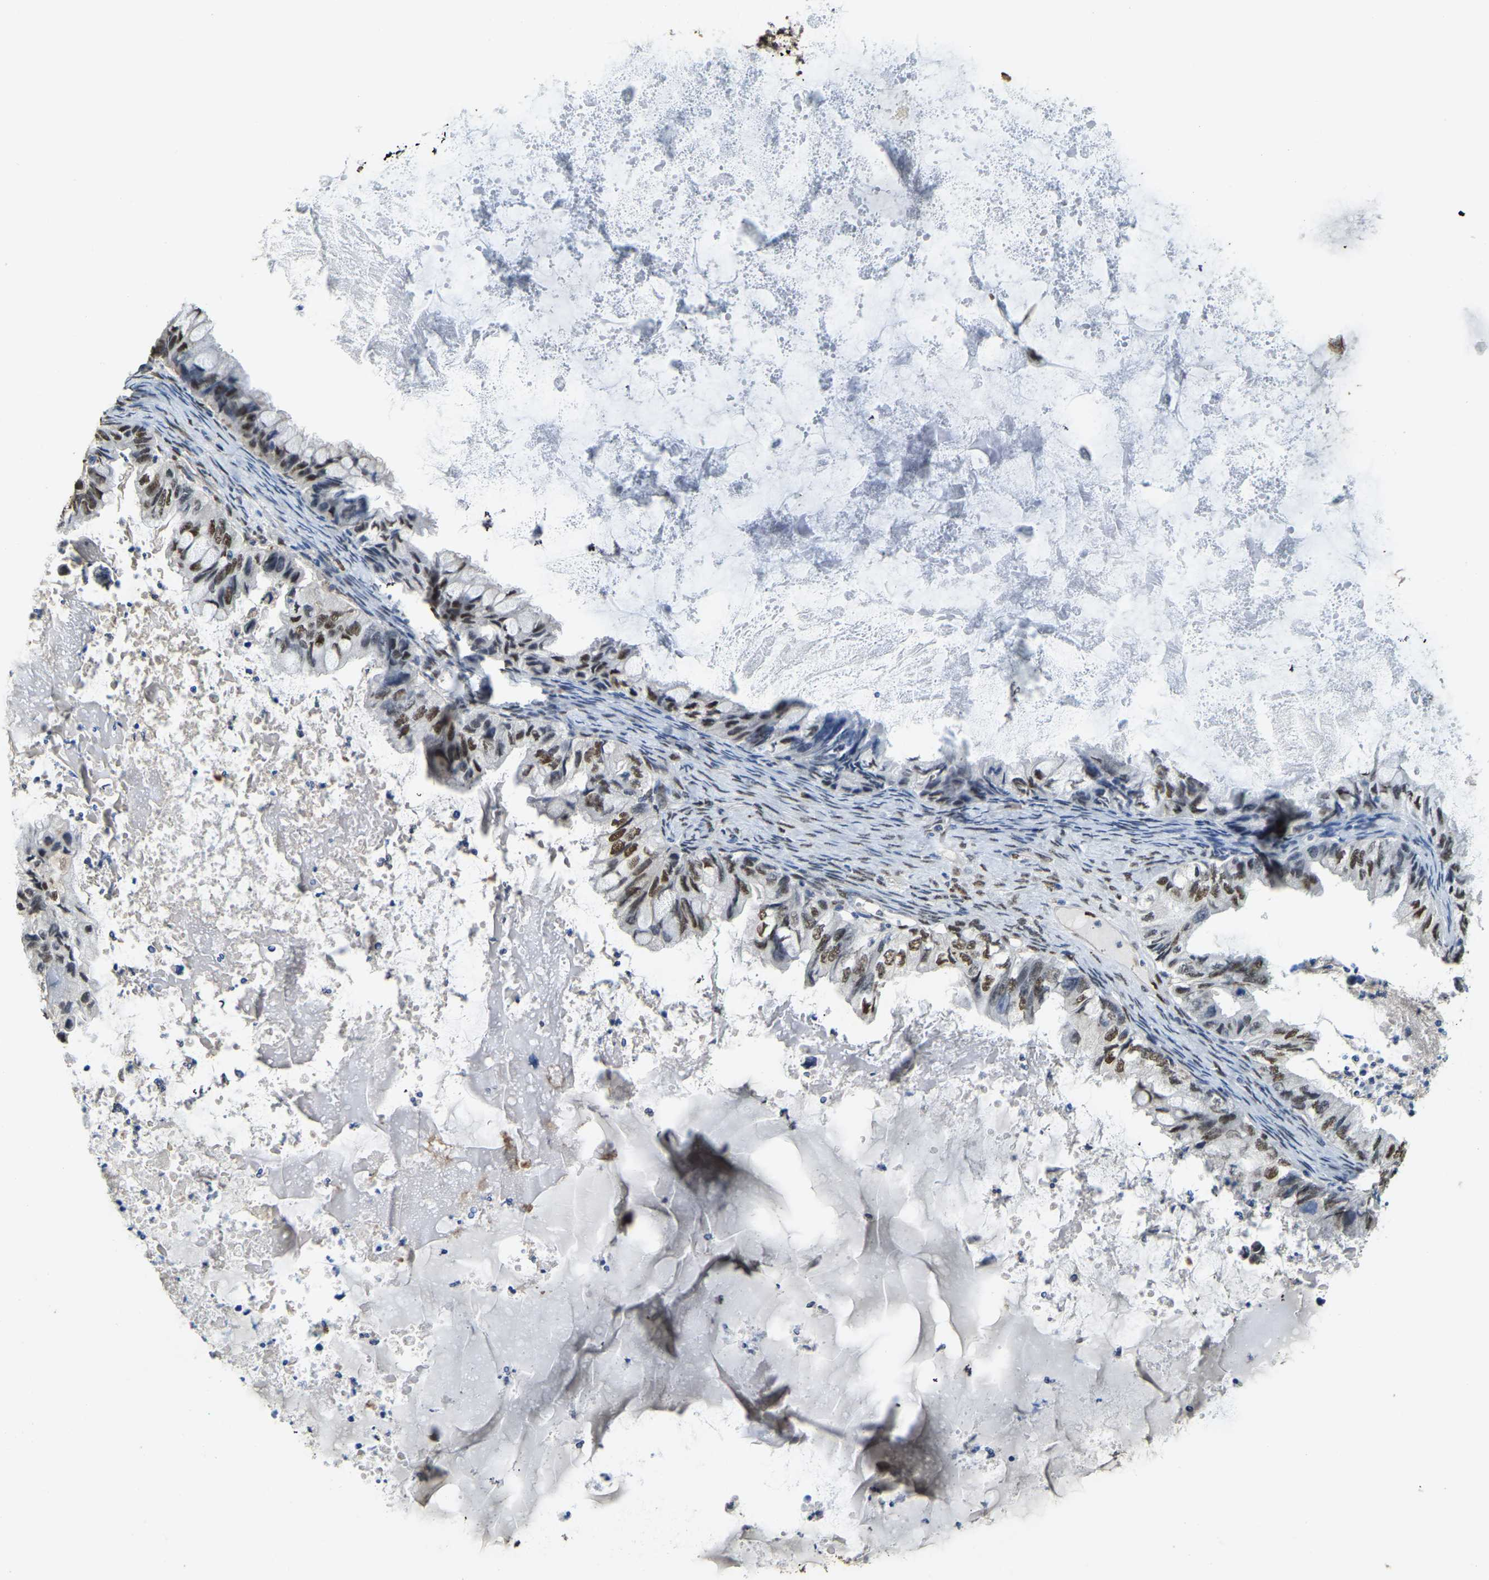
{"staining": {"intensity": "strong", "quantity": ">75%", "location": "nuclear"}, "tissue": "ovarian cancer", "cell_type": "Tumor cells", "image_type": "cancer", "snomed": [{"axis": "morphology", "description": "Cystadenocarcinoma, mucinous, NOS"}, {"axis": "topography", "description": "Ovary"}], "caption": "Ovarian cancer stained with a brown dye exhibits strong nuclear positive expression in approximately >75% of tumor cells.", "gene": "NANS", "patient": {"sex": "female", "age": 80}}